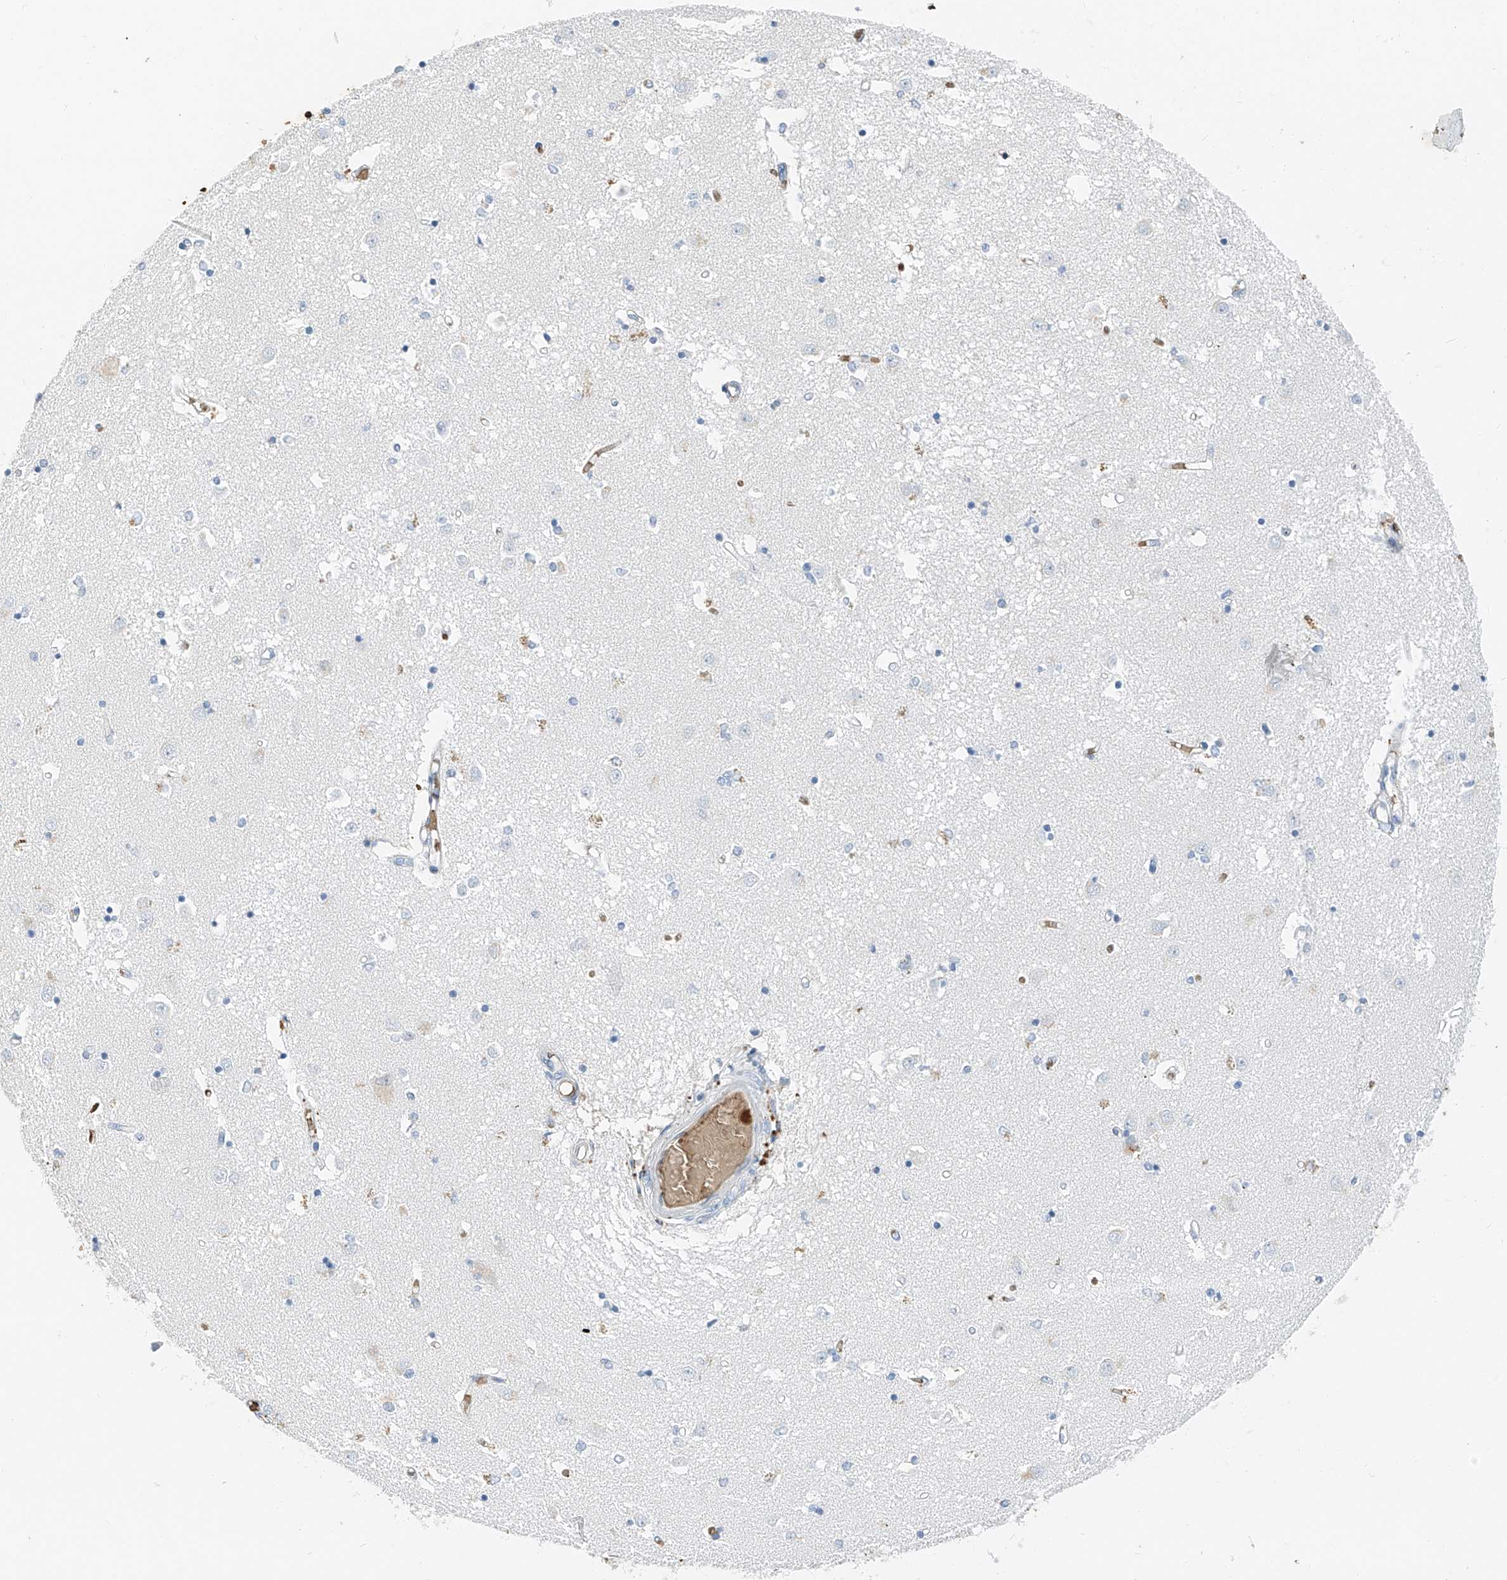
{"staining": {"intensity": "negative", "quantity": "none", "location": "none"}, "tissue": "caudate", "cell_type": "Glial cells", "image_type": "normal", "snomed": [{"axis": "morphology", "description": "Normal tissue, NOS"}, {"axis": "topography", "description": "Lateral ventricle wall"}], "caption": "Glial cells show no significant expression in normal caudate.", "gene": "PRSS23", "patient": {"sex": "male", "age": 45}}